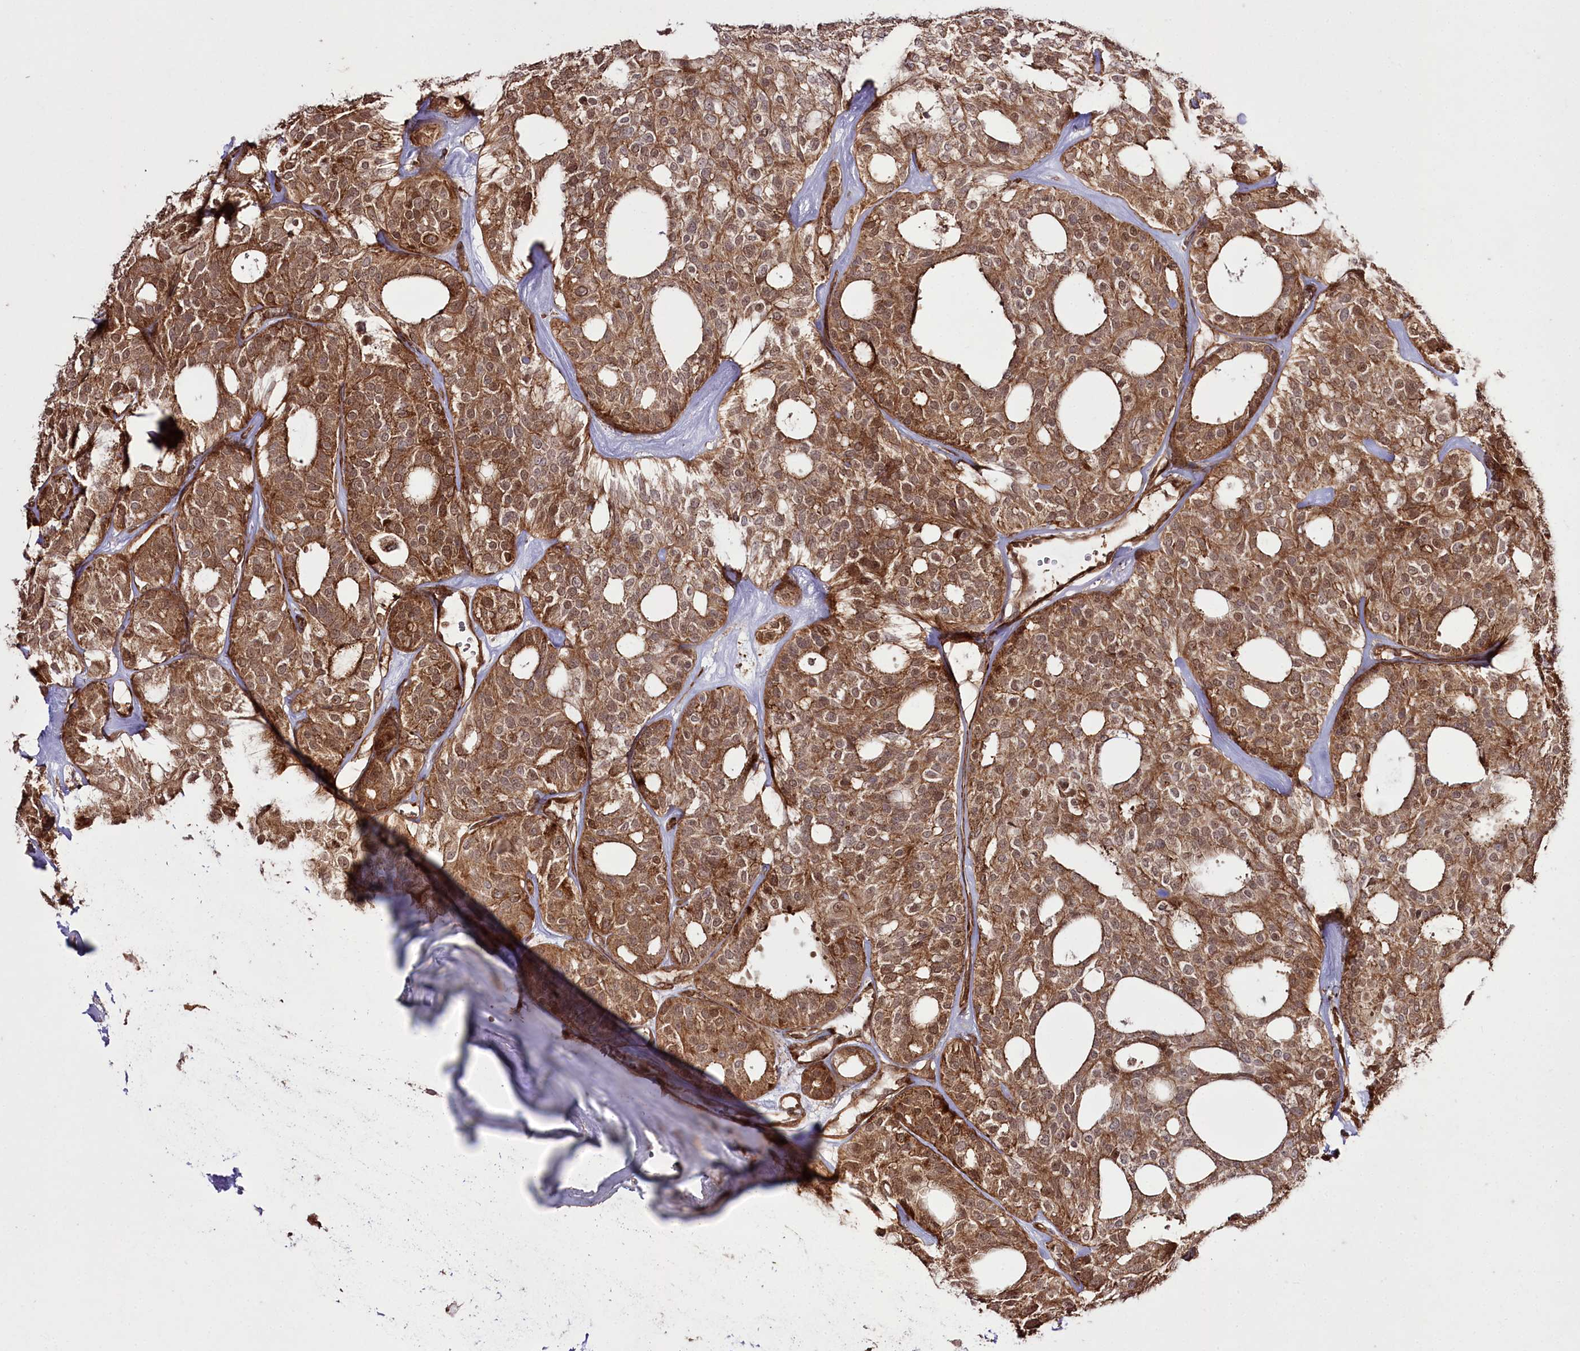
{"staining": {"intensity": "moderate", "quantity": ">75%", "location": "cytoplasmic/membranous"}, "tissue": "thyroid cancer", "cell_type": "Tumor cells", "image_type": "cancer", "snomed": [{"axis": "morphology", "description": "Follicular adenoma carcinoma, NOS"}, {"axis": "topography", "description": "Thyroid gland"}], "caption": "Brown immunohistochemical staining in thyroid follicular adenoma carcinoma exhibits moderate cytoplasmic/membranous staining in approximately >75% of tumor cells. The staining is performed using DAB (3,3'-diaminobenzidine) brown chromogen to label protein expression. The nuclei are counter-stained blue using hematoxylin.", "gene": "REXO2", "patient": {"sex": "male", "age": 75}}